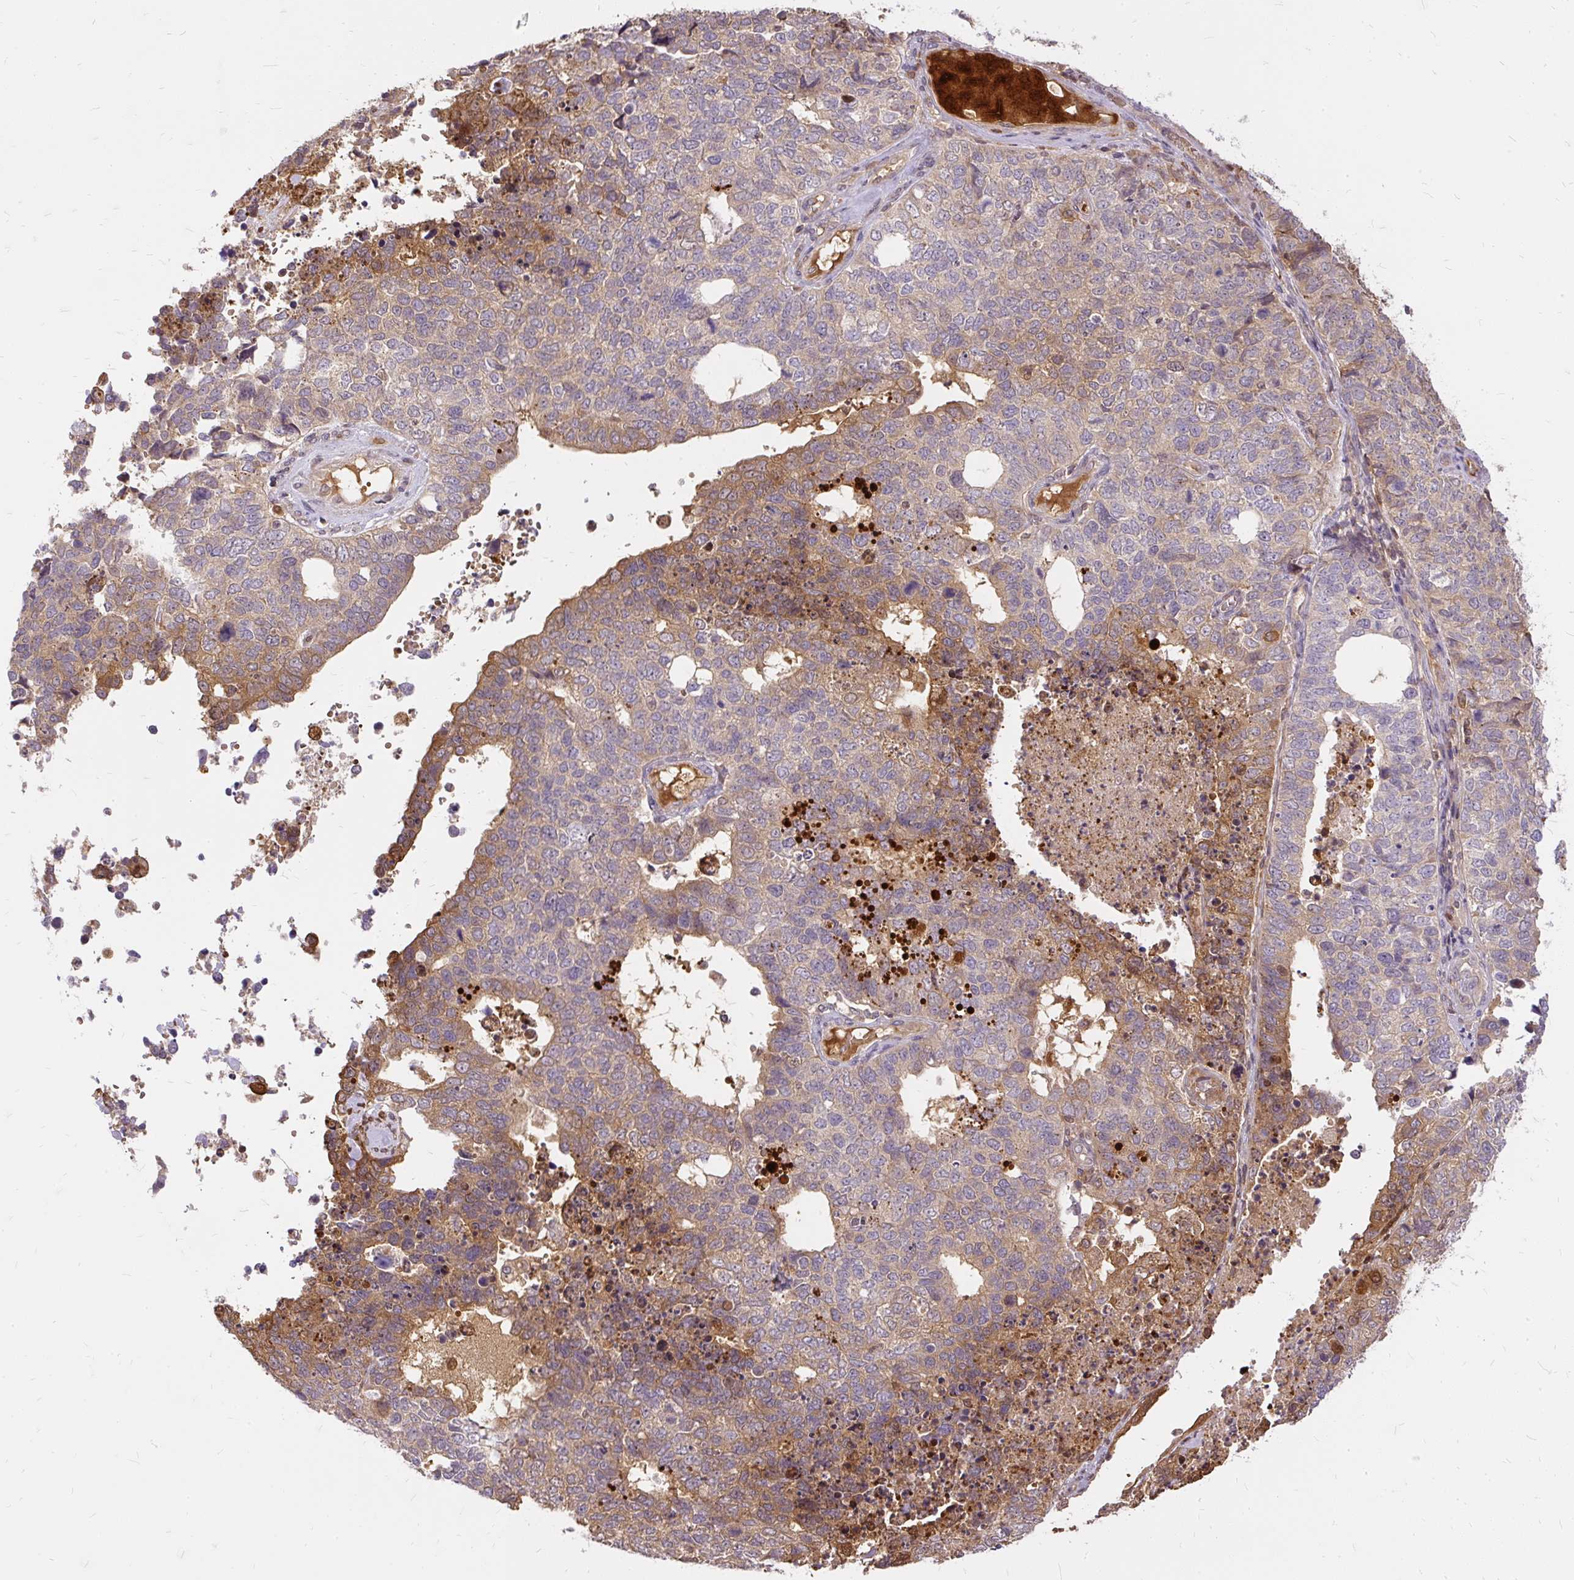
{"staining": {"intensity": "moderate", "quantity": "<25%", "location": "cytoplasmic/membranous"}, "tissue": "cervical cancer", "cell_type": "Tumor cells", "image_type": "cancer", "snomed": [{"axis": "morphology", "description": "Squamous cell carcinoma, NOS"}, {"axis": "topography", "description": "Cervix"}], "caption": "Protein expression analysis of human cervical cancer reveals moderate cytoplasmic/membranous positivity in about <25% of tumor cells.", "gene": "AP5S1", "patient": {"sex": "female", "age": 63}}